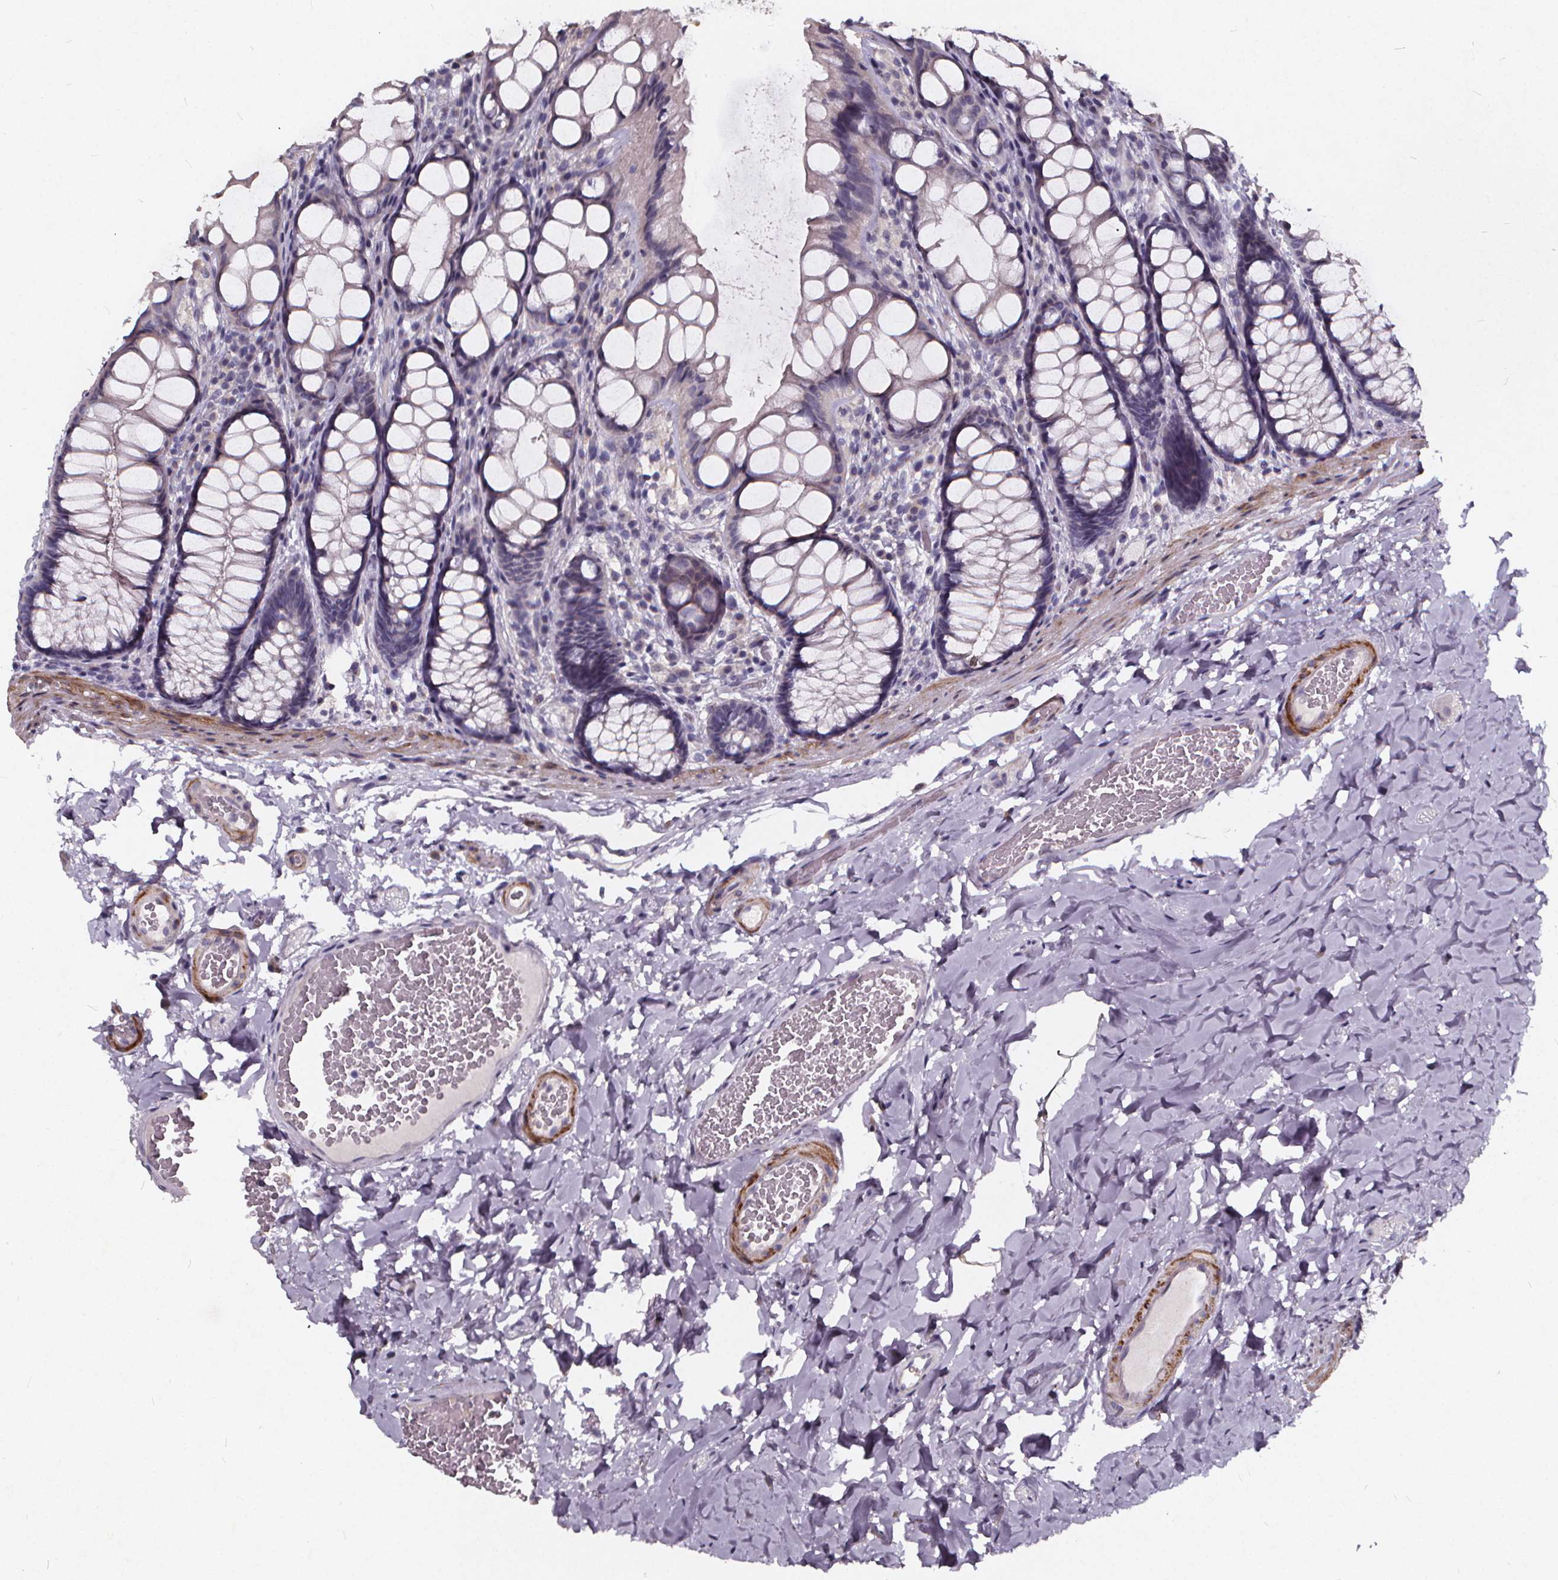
{"staining": {"intensity": "negative", "quantity": "none", "location": "none"}, "tissue": "colon", "cell_type": "Endothelial cells", "image_type": "normal", "snomed": [{"axis": "morphology", "description": "Normal tissue, NOS"}, {"axis": "topography", "description": "Colon"}], "caption": "Immunohistochemical staining of normal colon reveals no significant staining in endothelial cells.", "gene": "TSPAN14", "patient": {"sex": "male", "age": 47}}